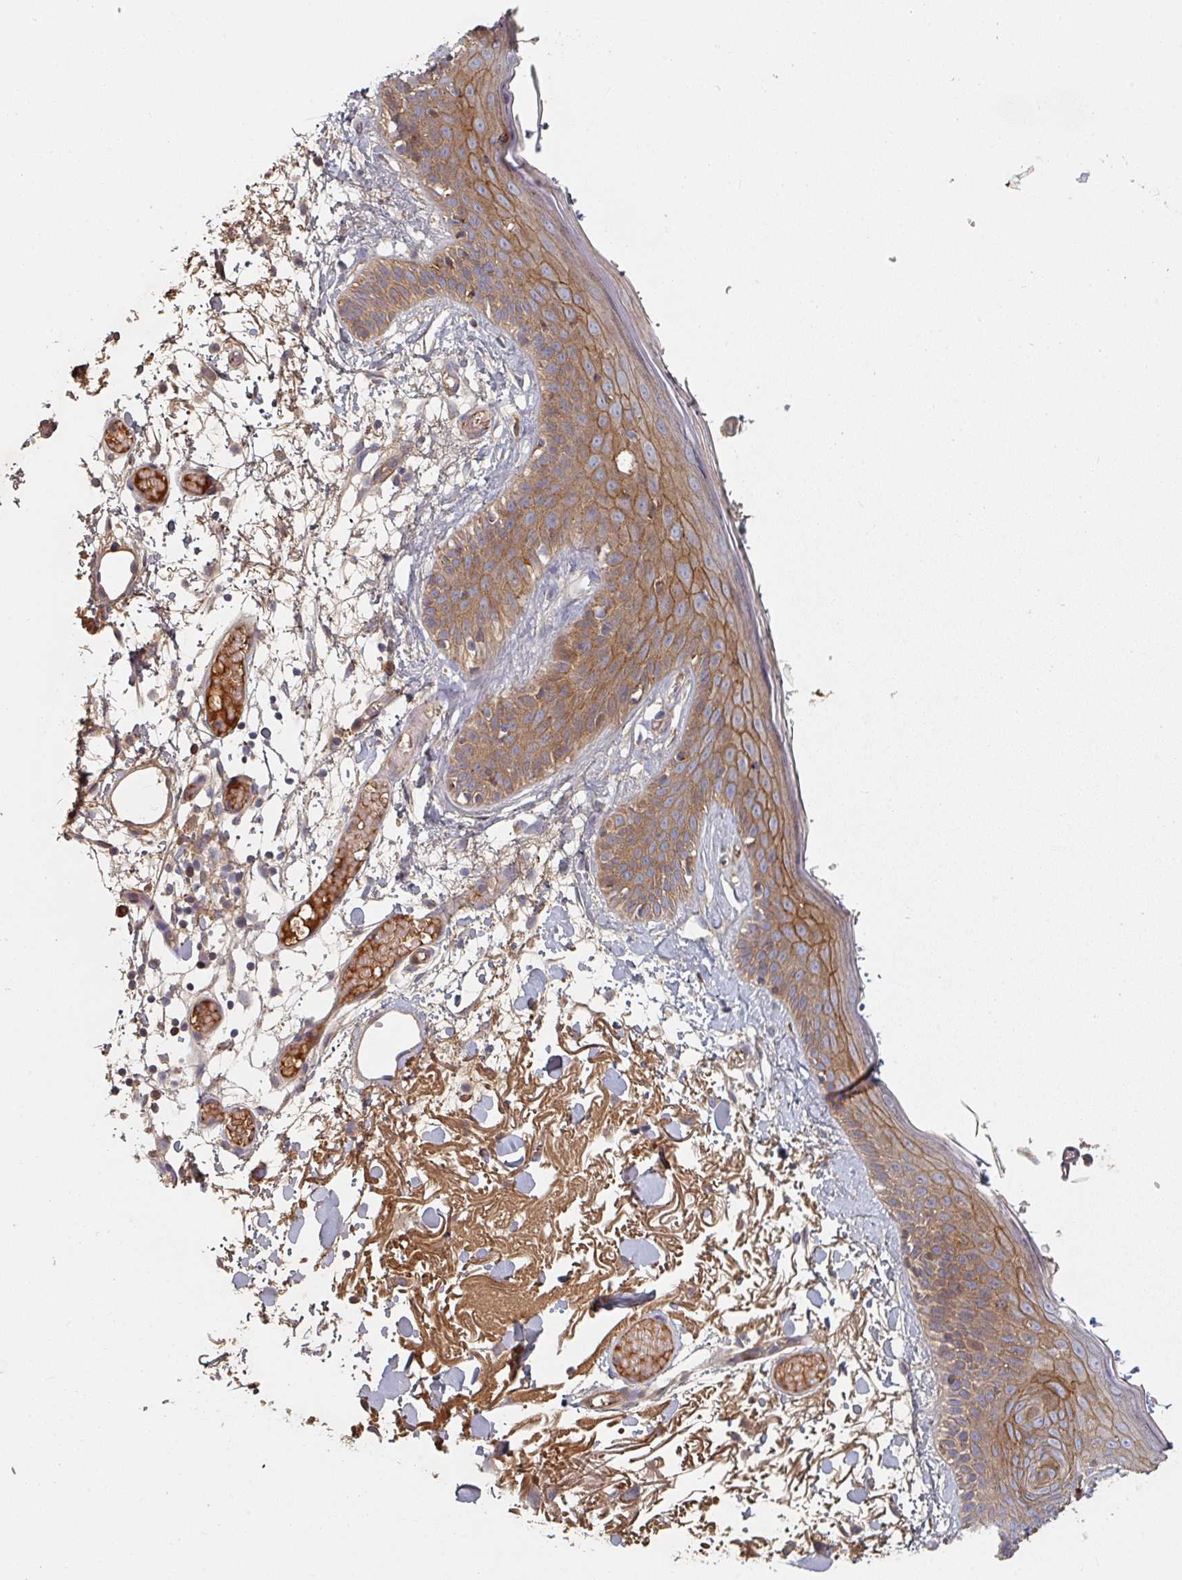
{"staining": {"intensity": "negative", "quantity": "none", "location": "none"}, "tissue": "skin", "cell_type": "Fibroblasts", "image_type": "normal", "snomed": [{"axis": "morphology", "description": "Normal tissue, NOS"}, {"axis": "topography", "description": "Skin"}], "caption": "Immunohistochemical staining of benign skin displays no significant positivity in fibroblasts. (Brightfield microscopy of DAB (3,3'-diaminobenzidine) immunohistochemistry (IHC) at high magnification).", "gene": "ENSG00000249773", "patient": {"sex": "male", "age": 79}}